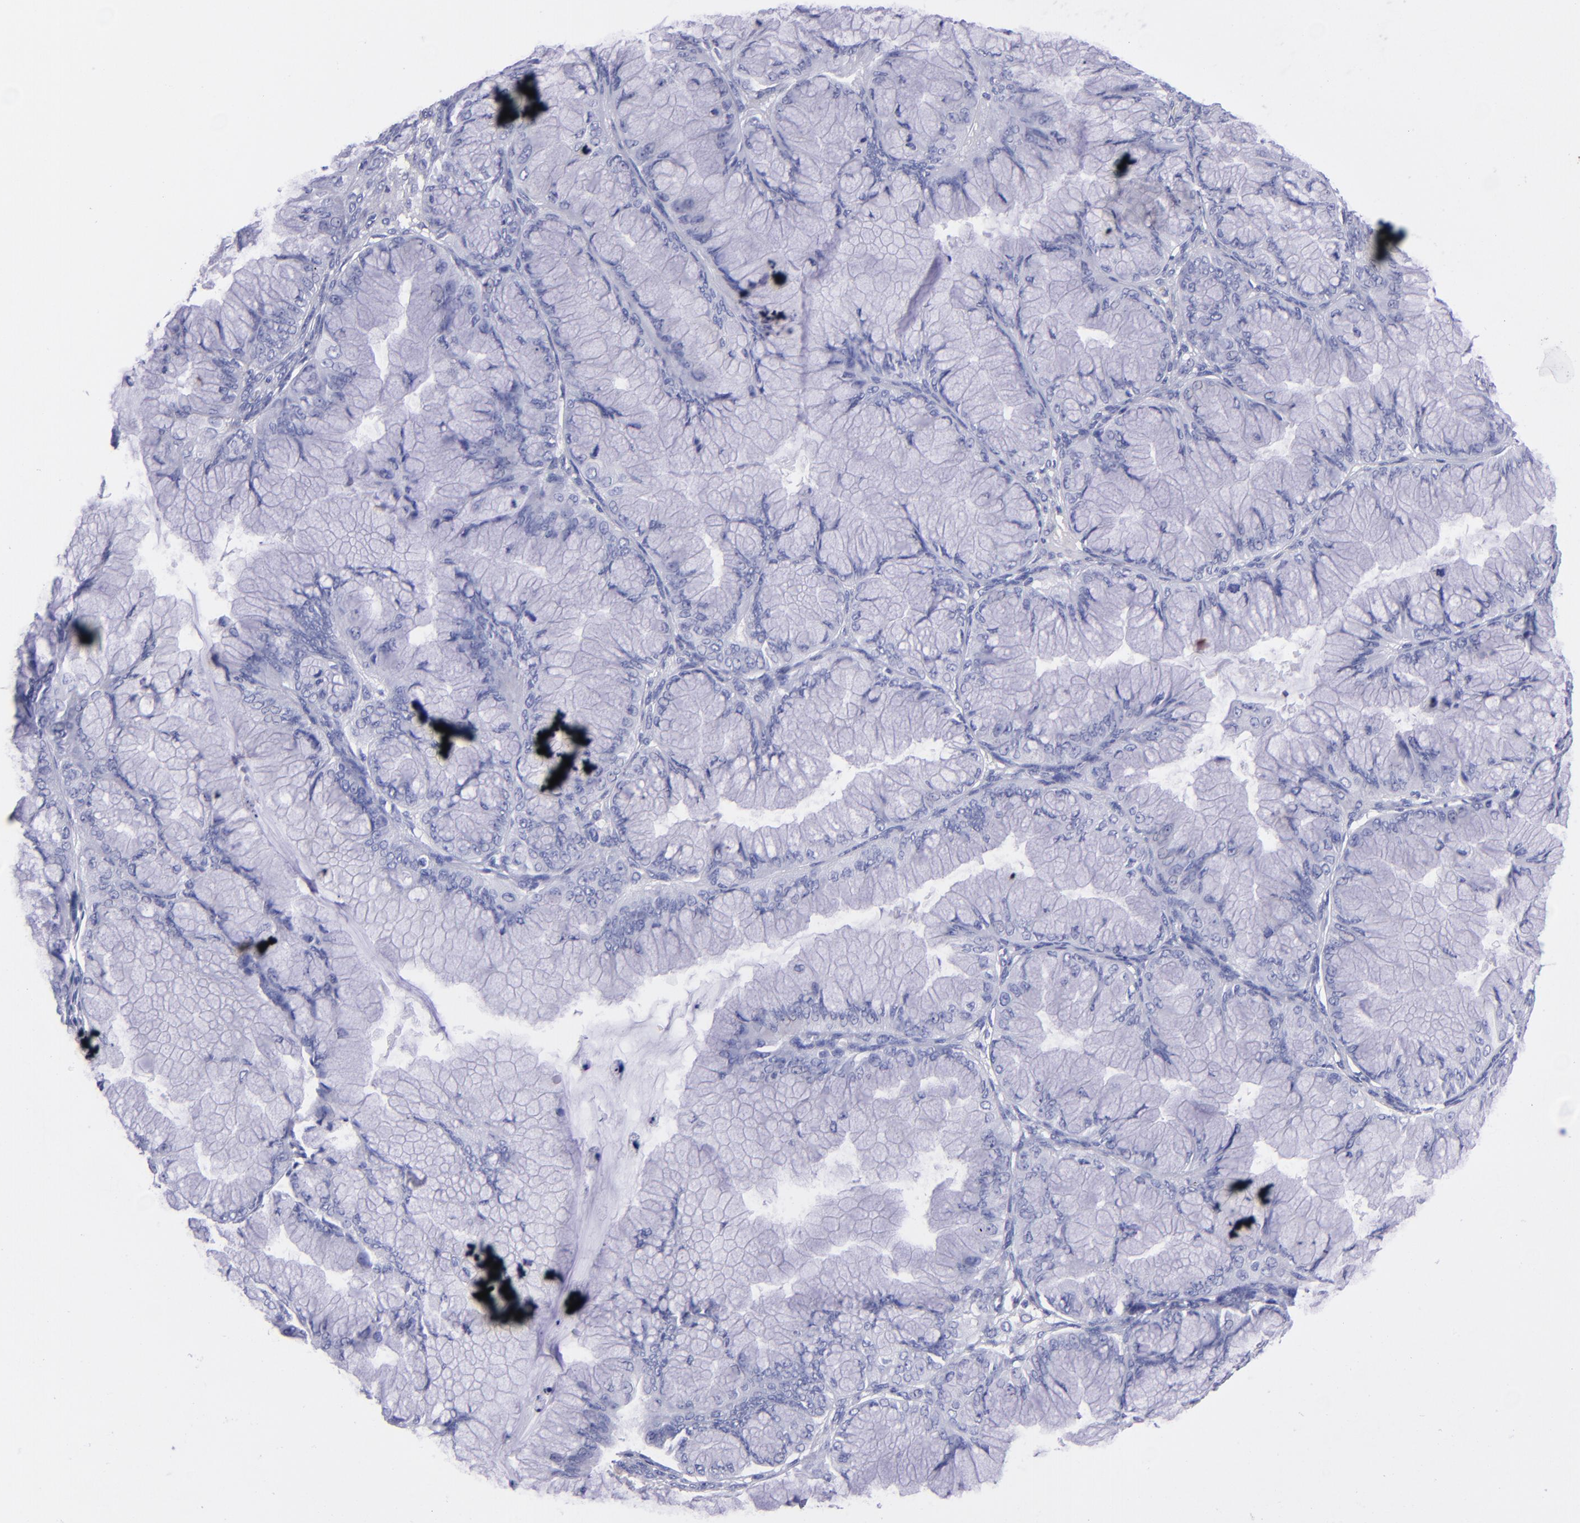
{"staining": {"intensity": "negative", "quantity": "none", "location": "none"}, "tissue": "ovarian cancer", "cell_type": "Tumor cells", "image_type": "cancer", "snomed": [{"axis": "morphology", "description": "Cystadenocarcinoma, mucinous, NOS"}, {"axis": "topography", "description": "Ovary"}], "caption": "Photomicrograph shows no significant protein expression in tumor cells of ovarian cancer (mucinous cystadenocarcinoma).", "gene": "CD37", "patient": {"sex": "female", "age": 63}}